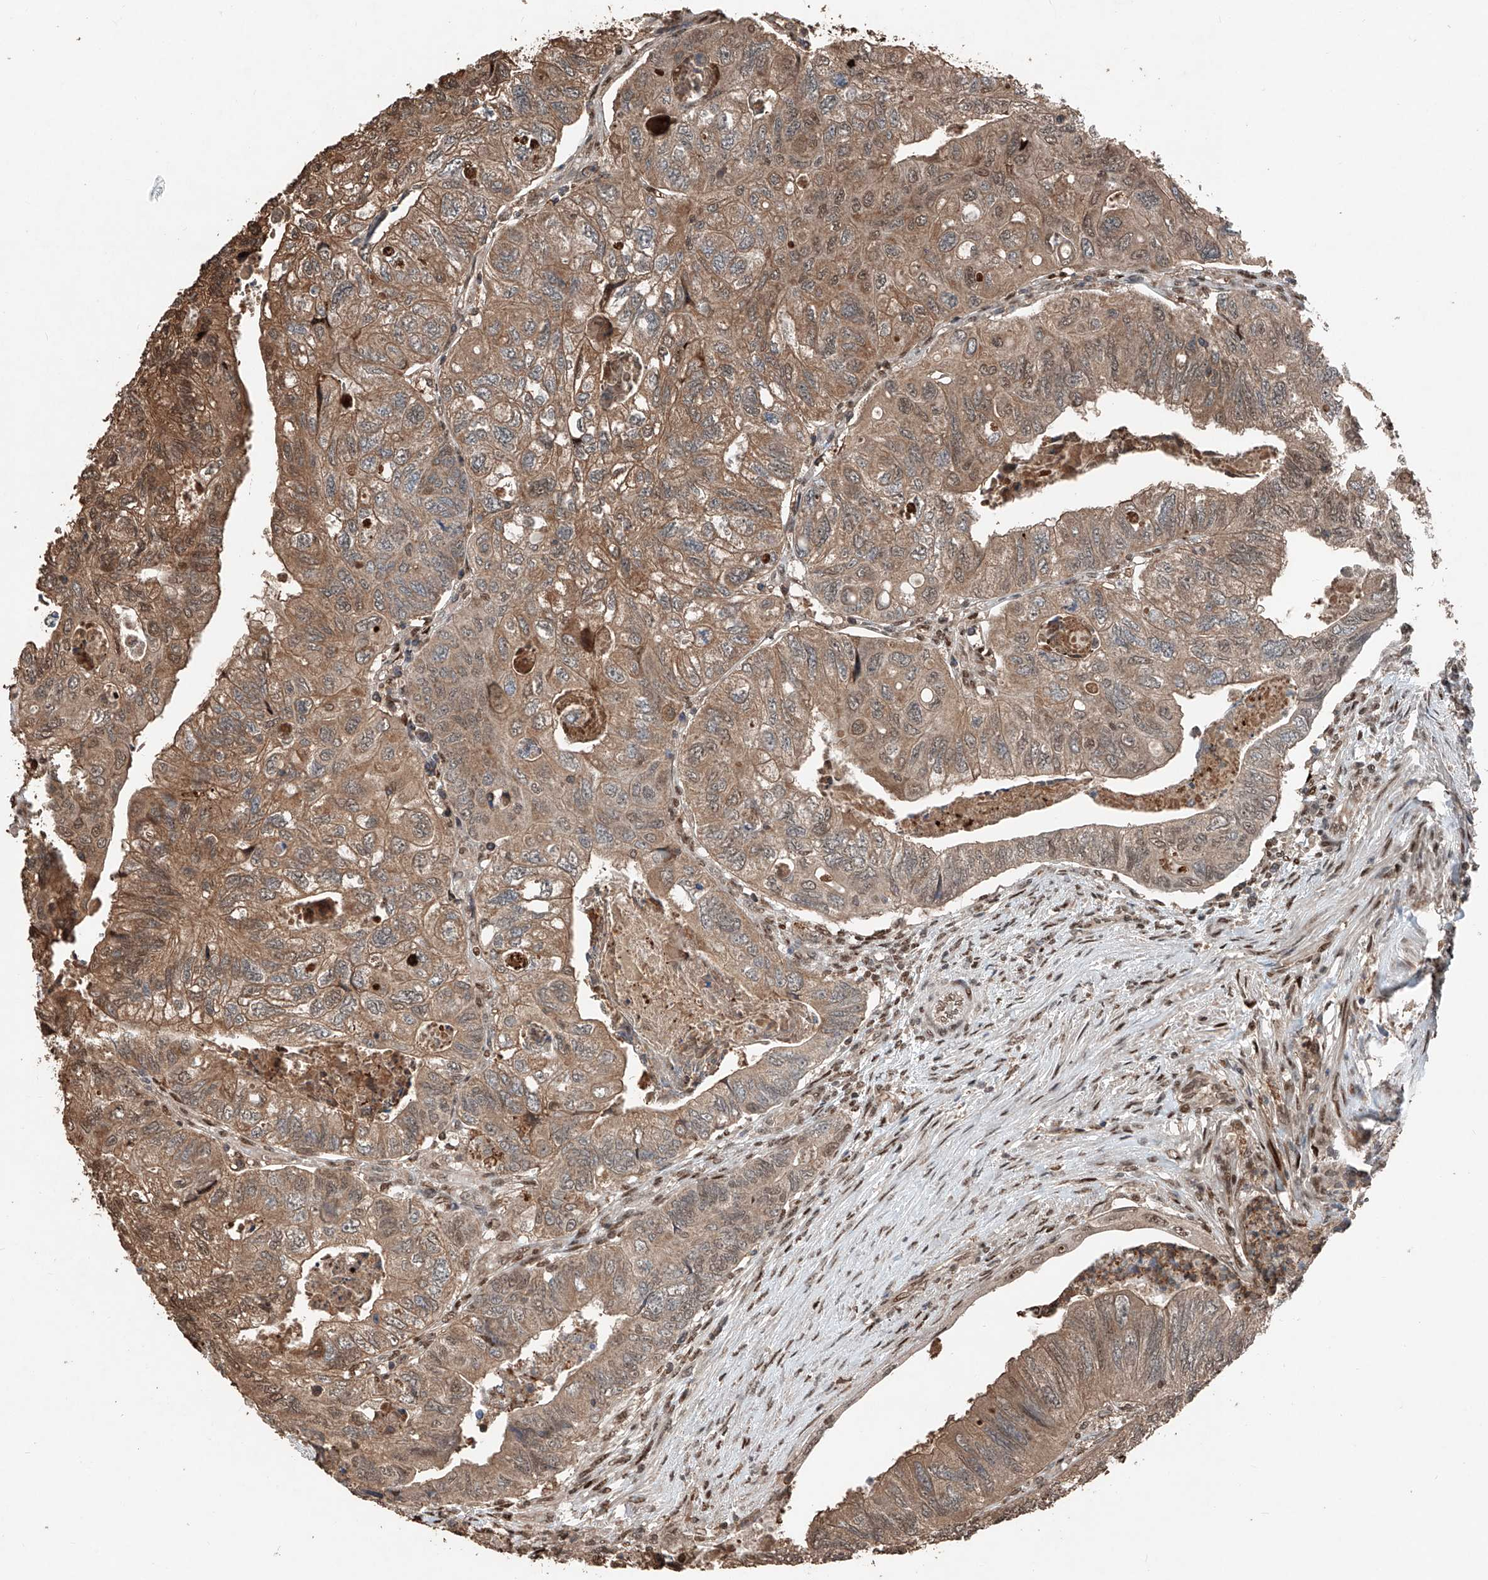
{"staining": {"intensity": "moderate", "quantity": ">75%", "location": "cytoplasmic/membranous,nuclear"}, "tissue": "colorectal cancer", "cell_type": "Tumor cells", "image_type": "cancer", "snomed": [{"axis": "morphology", "description": "Adenocarcinoma, NOS"}, {"axis": "topography", "description": "Rectum"}], "caption": "Protein staining by IHC shows moderate cytoplasmic/membranous and nuclear staining in about >75% of tumor cells in colorectal adenocarcinoma.", "gene": "RMND1", "patient": {"sex": "male", "age": 63}}